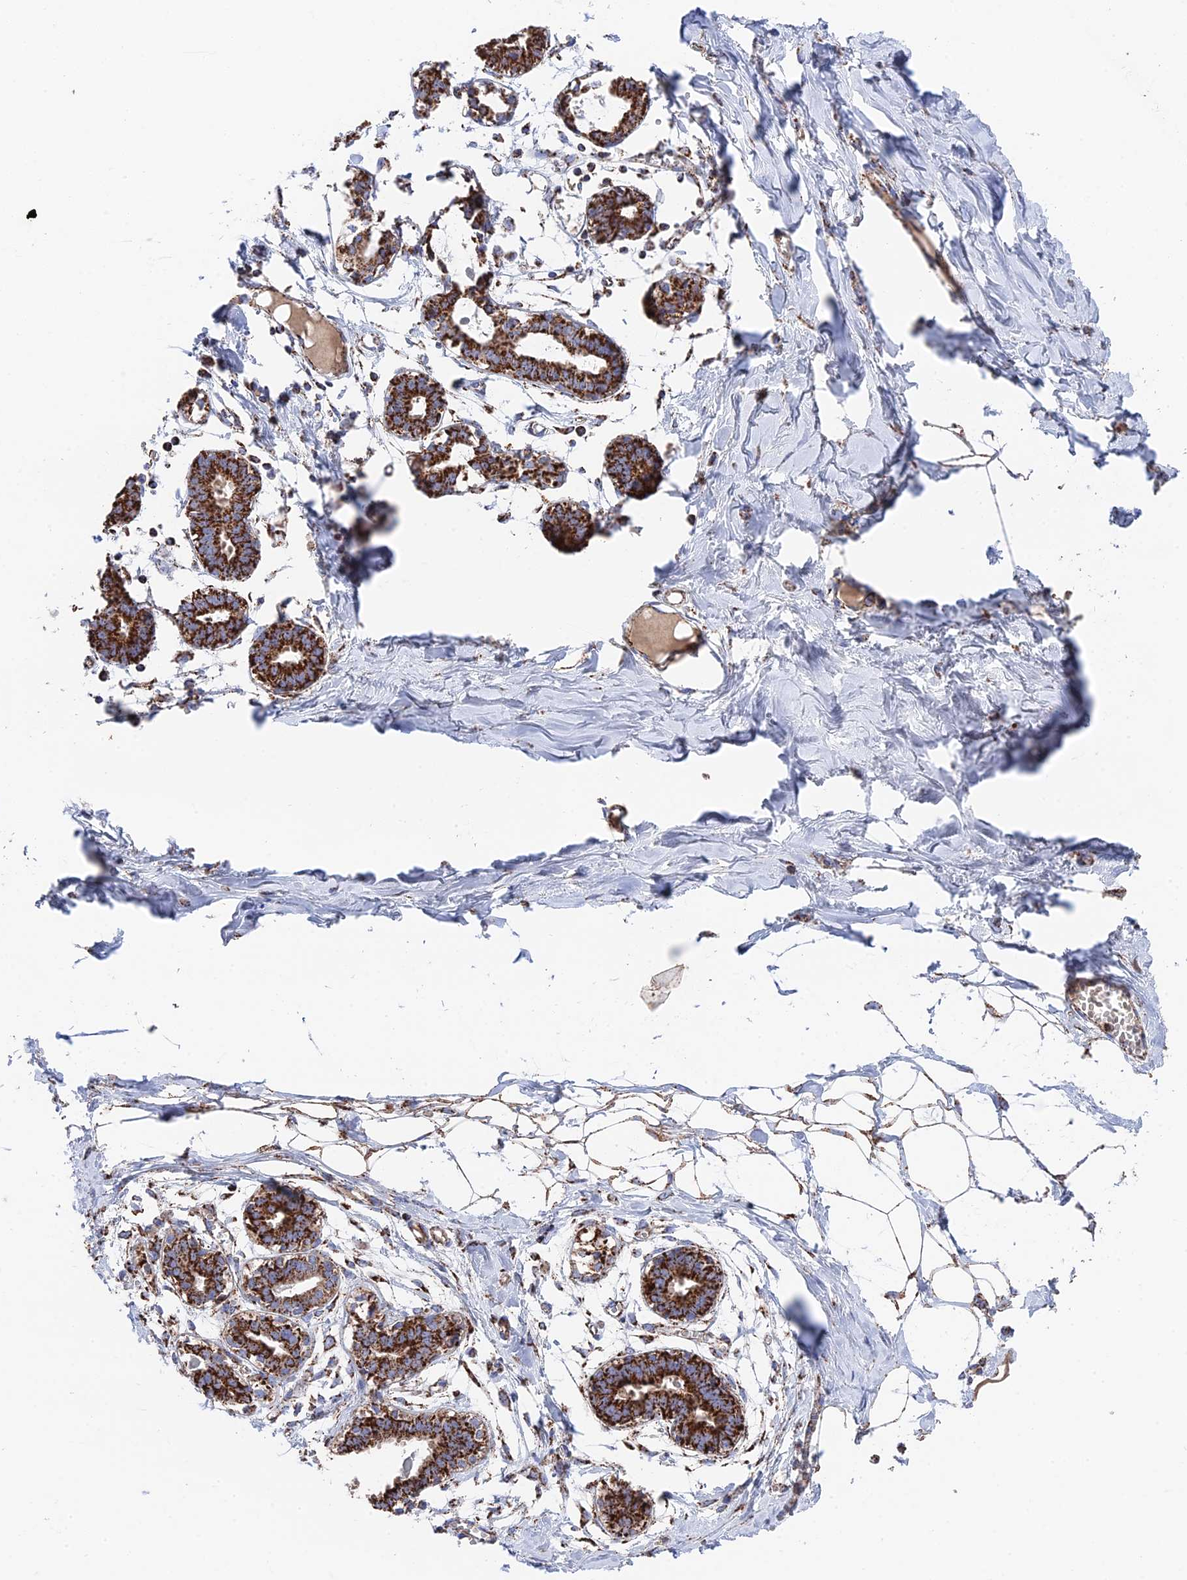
{"staining": {"intensity": "moderate", "quantity": ">75%", "location": "cytoplasmic/membranous"}, "tissue": "breast", "cell_type": "Adipocytes", "image_type": "normal", "snomed": [{"axis": "morphology", "description": "Normal tissue, NOS"}, {"axis": "topography", "description": "Breast"}], "caption": "Immunohistochemical staining of unremarkable breast demonstrates moderate cytoplasmic/membranous protein positivity in approximately >75% of adipocytes. The staining was performed using DAB to visualize the protein expression in brown, while the nuclei were stained in blue with hematoxylin (Magnification: 20x).", "gene": "HAUS8", "patient": {"sex": "female", "age": 27}}